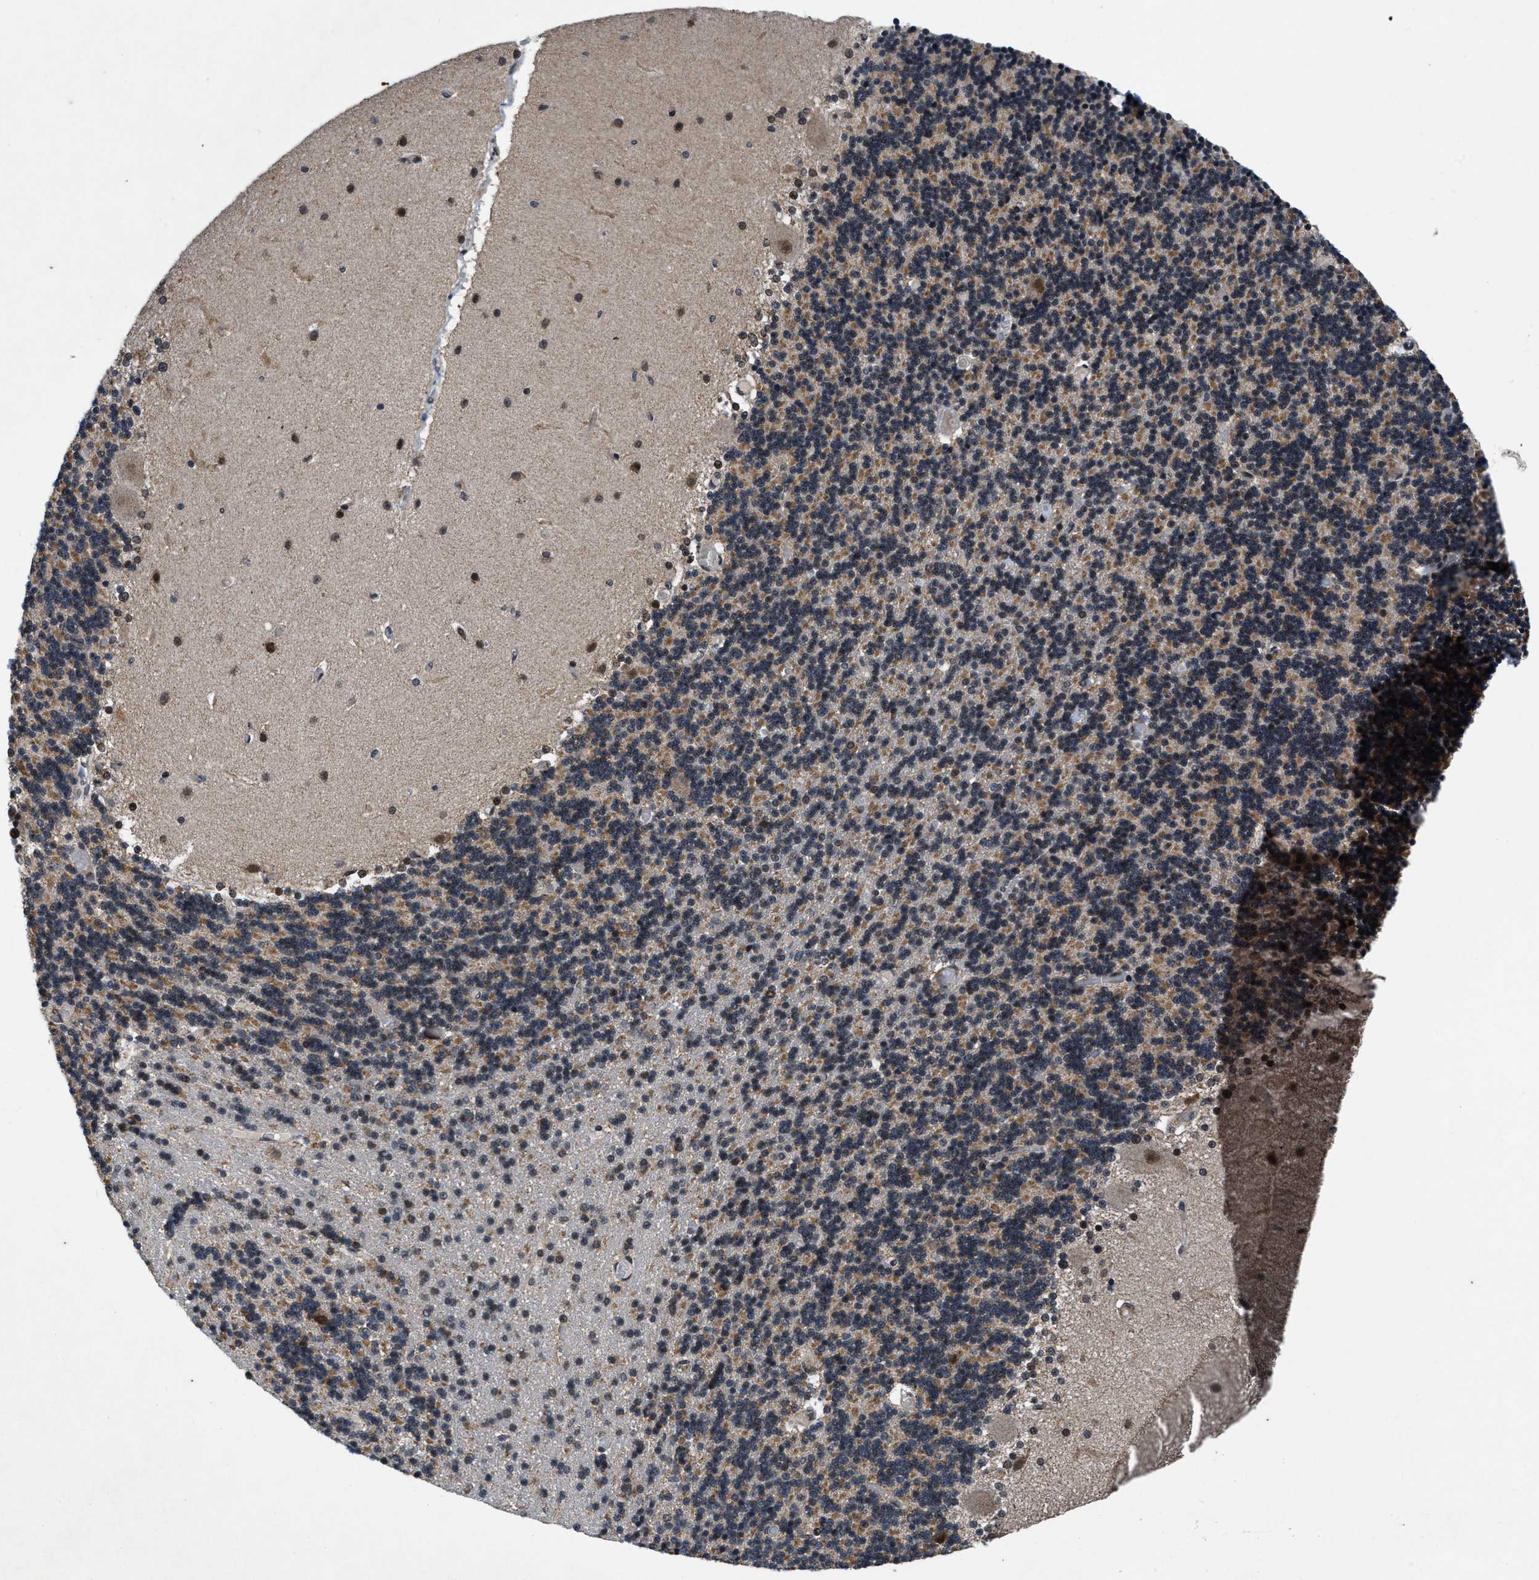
{"staining": {"intensity": "moderate", "quantity": "25%-75%", "location": "cytoplasmic/membranous,nuclear"}, "tissue": "cerebellum", "cell_type": "Cells in granular layer", "image_type": "normal", "snomed": [{"axis": "morphology", "description": "Normal tissue, NOS"}, {"axis": "topography", "description": "Cerebellum"}], "caption": "Cerebellum stained with immunohistochemistry (IHC) shows moderate cytoplasmic/membranous,nuclear positivity in approximately 25%-75% of cells in granular layer.", "gene": "ZNHIT1", "patient": {"sex": "female", "age": 54}}